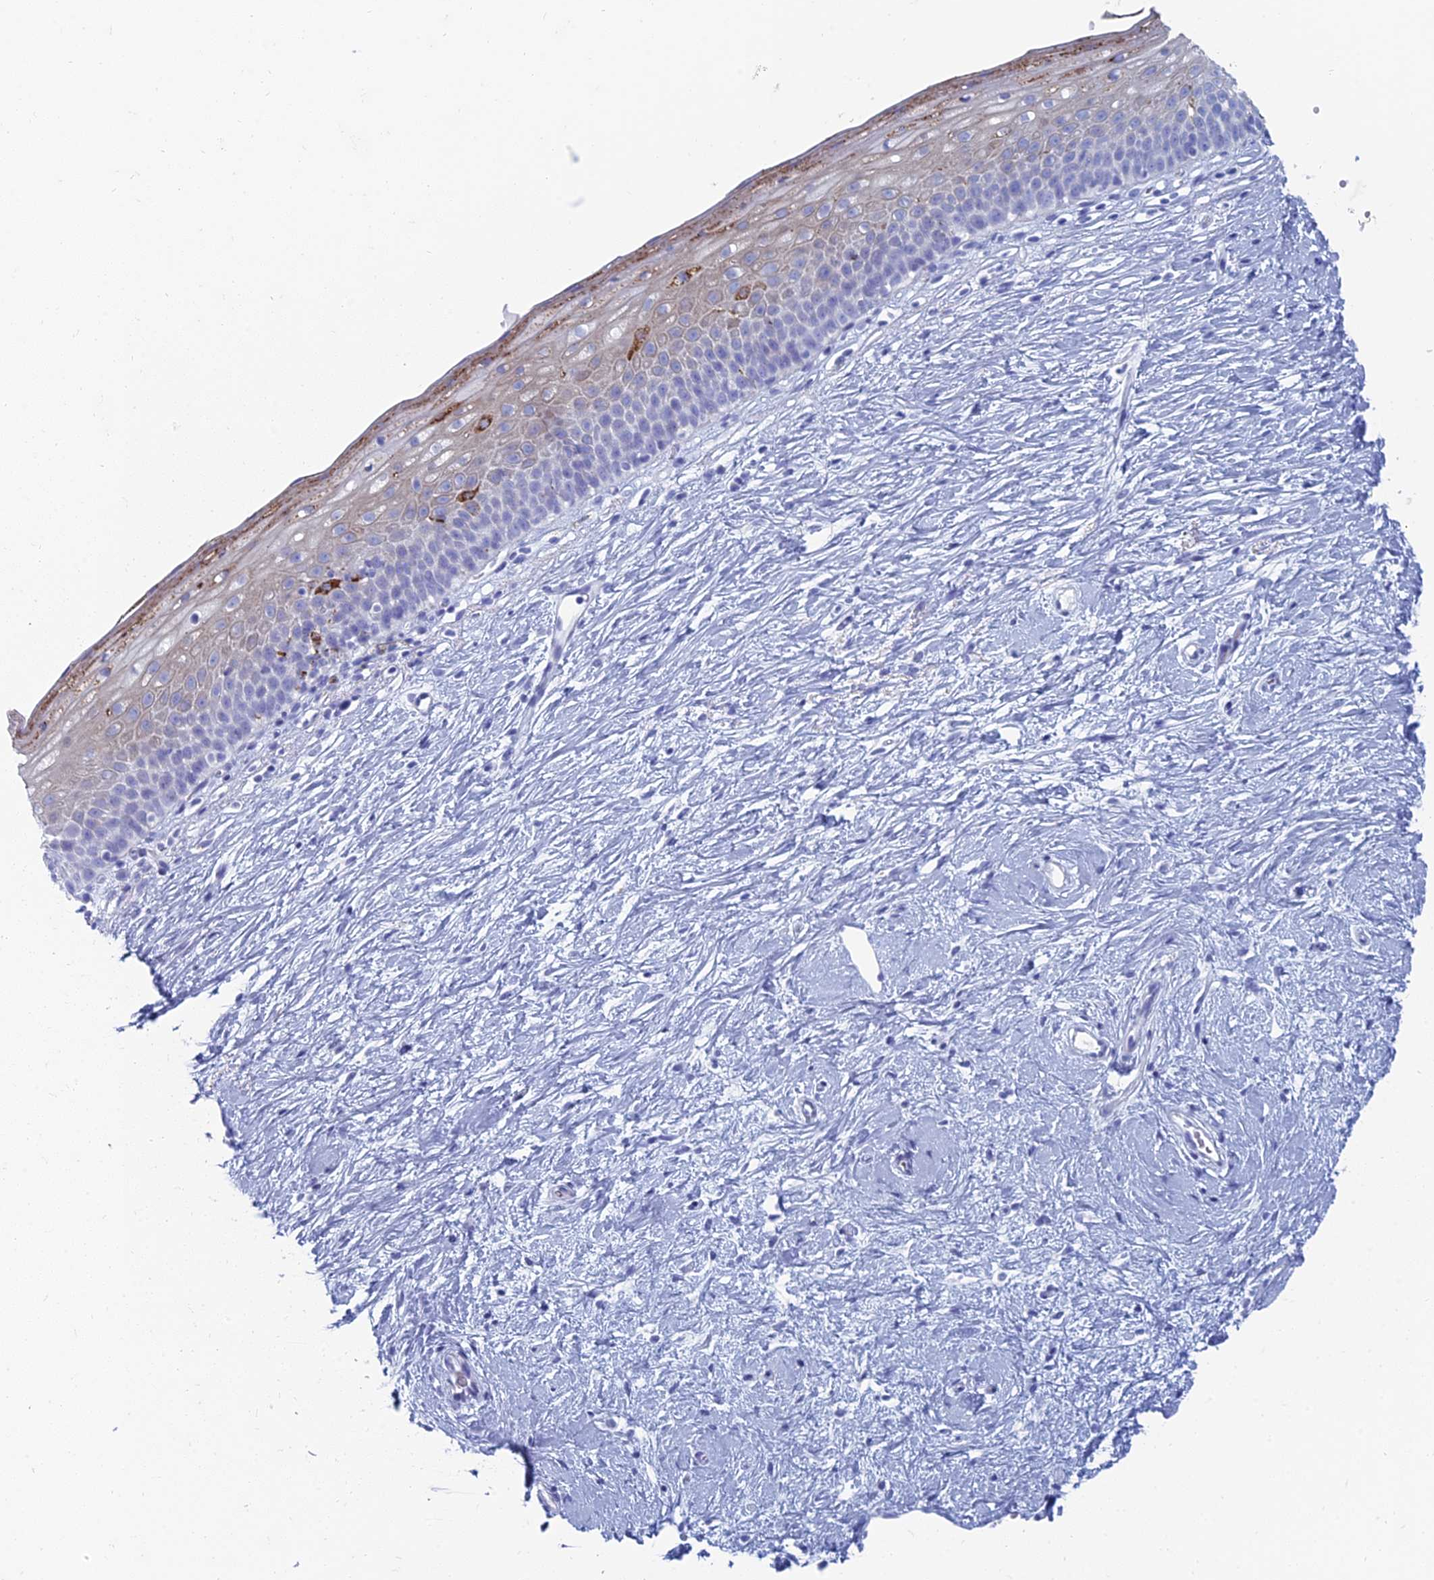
{"staining": {"intensity": "moderate", "quantity": "<25%", "location": "cytoplasmic/membranous"}, "tissue": "cervix", "cell_type": "Glandular cells", "image_type": "normal", "snomed": [{"axis": "morphology", "description": "Normal tissue, NOS"}, {"axis": "topography", "description": "Cervix"}], "caption": "IHC image of benign cervix stained for a protein (brown), which shows low levels of moderate cytoplasmic/membranous positivity in approximately <25% of glandular cells.", "gene": "ALMS1", "patient": {"sex": "female", "age": 57}}